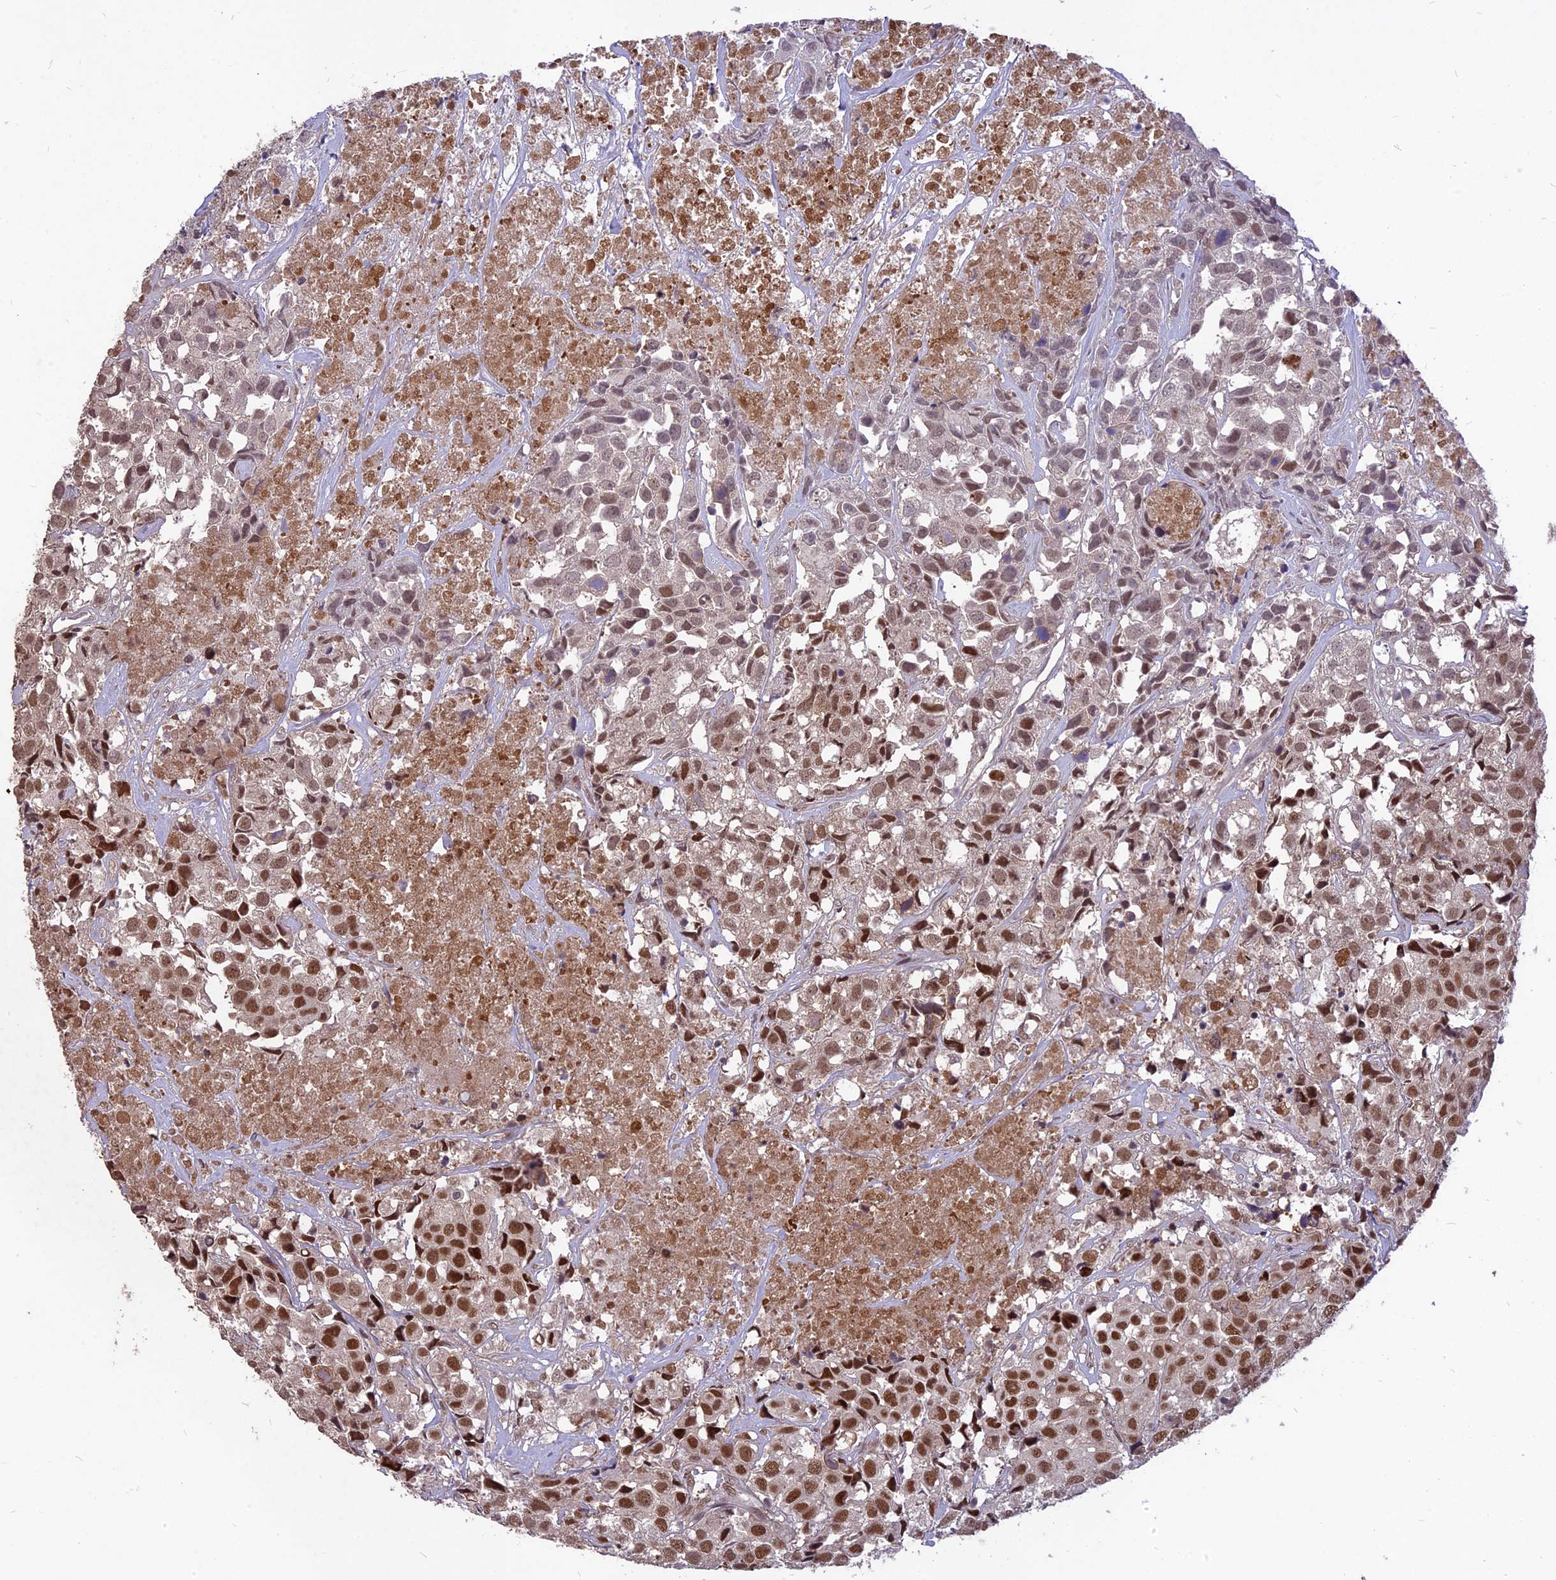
{"staining": {"intensity": "moderate", "quantity": ">75%", "location": "nuclear"}, "tissue": "urothelial cancer", "cell_type": "Tumor cells", "image_type": "cancer", "snomed": [{"axis": "morphology", "description": "Urothelial carcinoma, High grade"}, {"axis": "topography", "description": "Urinary bladder"}], "caption": "Immunohistochemical staining of human high-grade urothelial carcinoma reveals moderate nuclear protein expression in approximately >75% of tumor cells. (DAB (3,3'-diaminobenzidine) IHC, brown staining for protein, blue staining for nuclei).", "gene": "DIS3", "patient": {"sex": "female", "age": 75}}